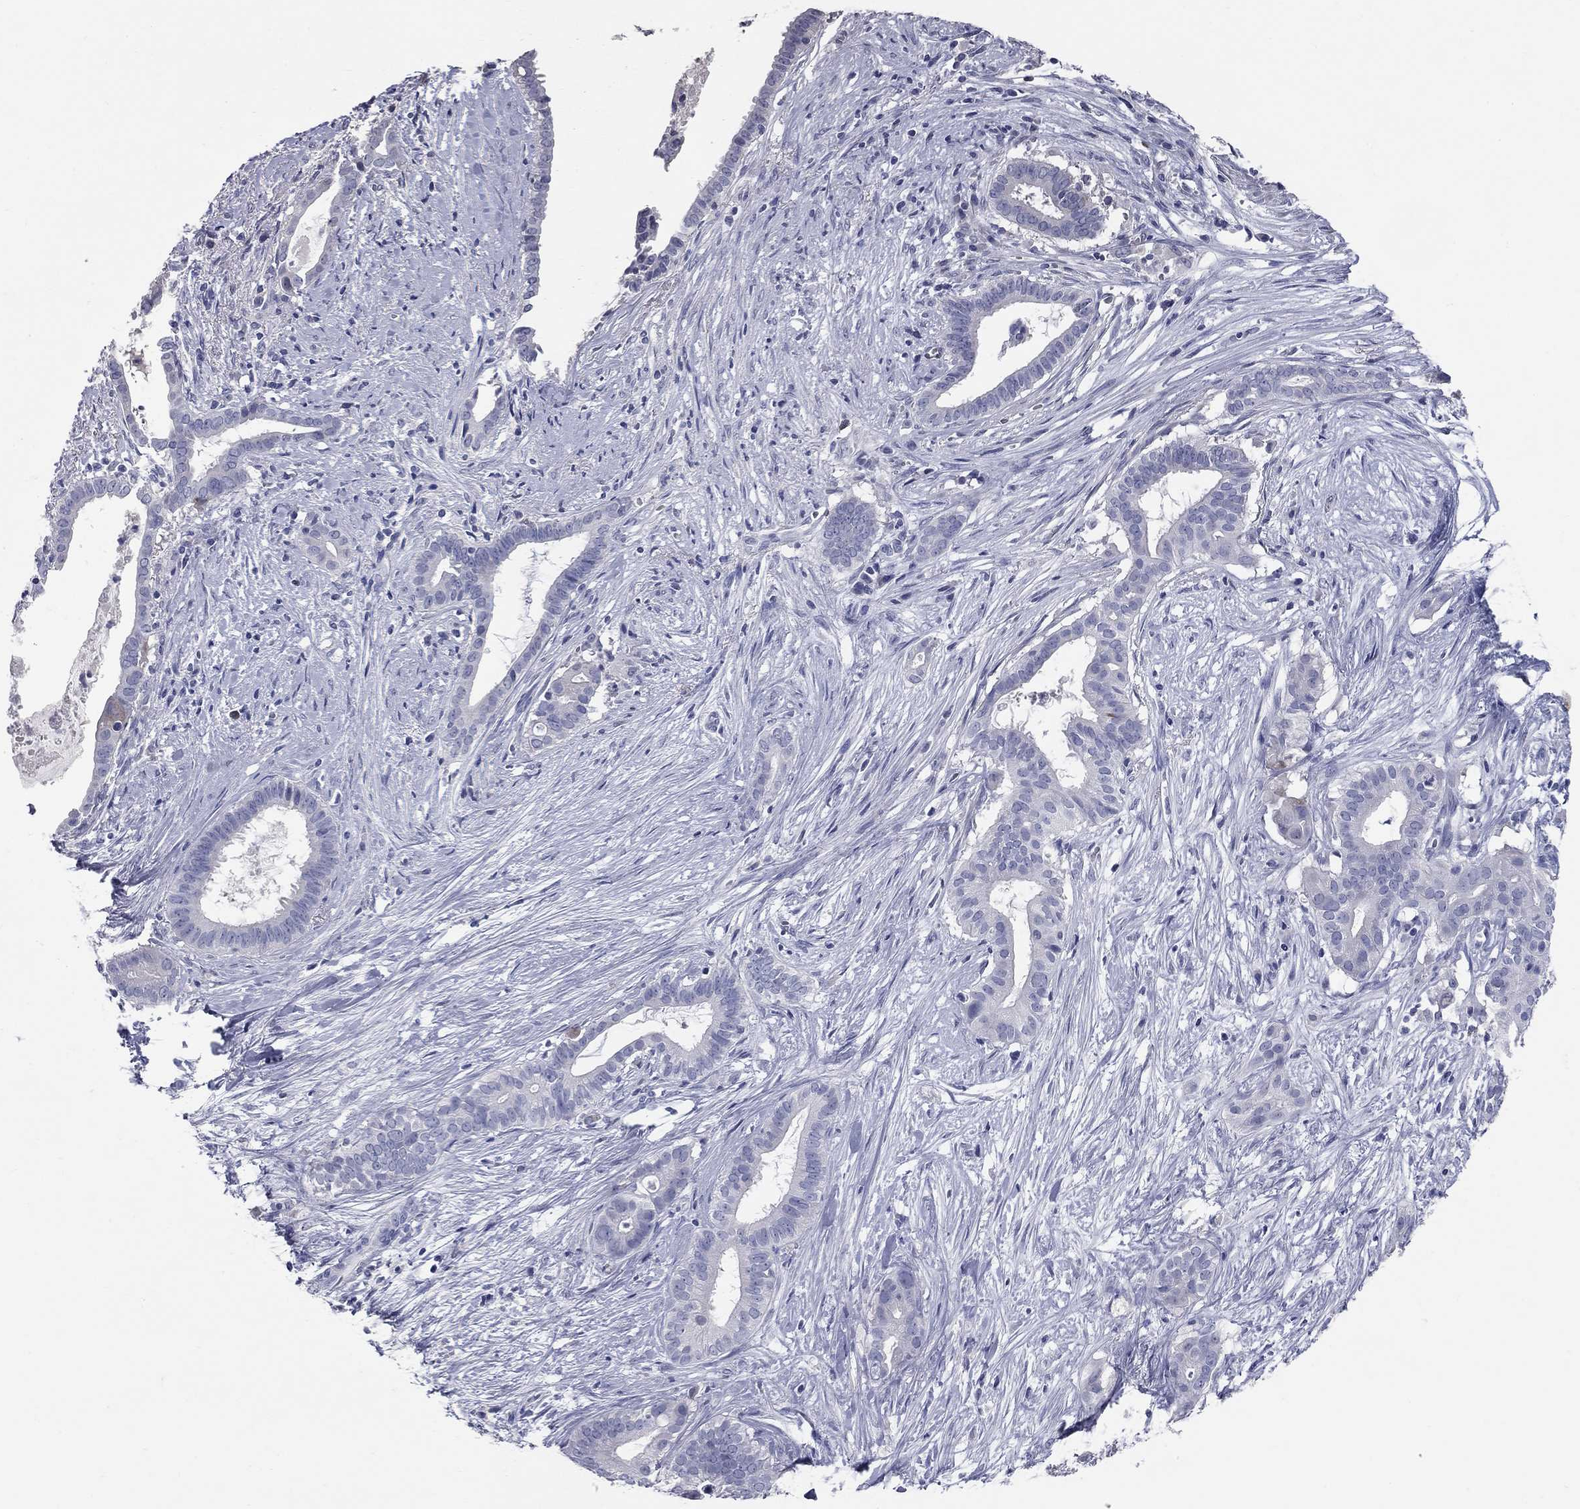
{"staining": {"intensity": "negative", "quantity": "none", "location": "none"}, "tissue": "pancreatic cancer", "cell_type": "Tumor cells", "image_type": "cancer", "snomed": [{"axis": "morphology", "description": "Adenocarcinoma, NOS"}, {"axis": "topography", "description": "Pancreas"}], "caption": "Immunohistochemistry image of pancreatic cancer (adenocarcinoma) stained for a protein (brown), which exhibits no expression in tumor cells.", "gene": "SYT12", "patient": {"sex": "male", "age": 61}}